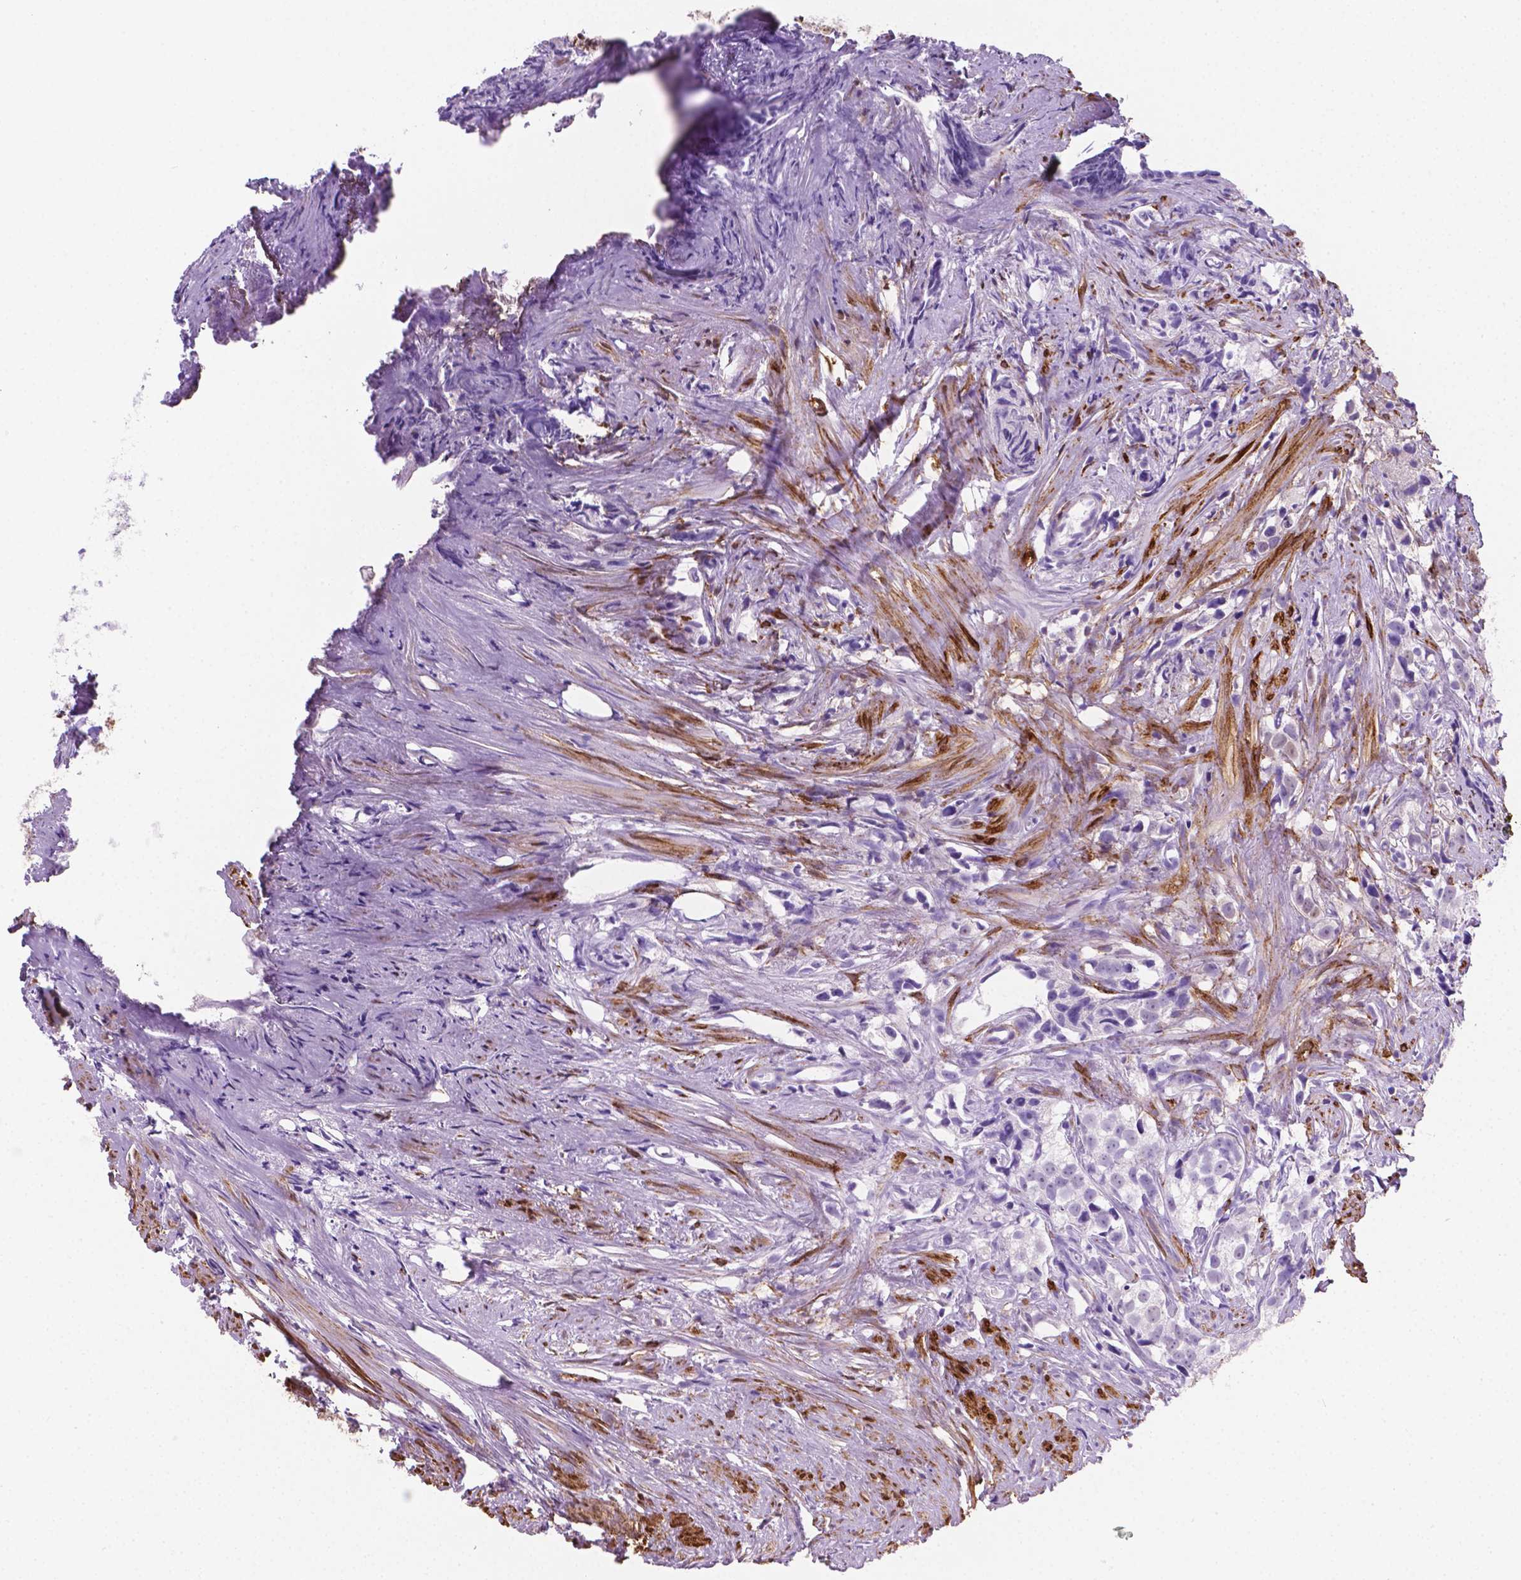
{"staining": {"intensity": "negative", "quantity": "none", "location": "none"}, "tissue": "prostate cancer", "cell_type": "Tumor cells", "image_type": "cancer", "snomed": [{"axis": "morphology", "description": "Adenocarcinoma, High grade"}, {"axis": "topography", "description": "Prostate"}], "caption": "A high-resolution micrograph shows immunohistochemistry (IHC) staining of adenocarcinoma (high-grade) (prostate), which shows no significant positivity in tumor cells.", "gene": "MACF1", "patient": {"sex": "male", "age": 68}}